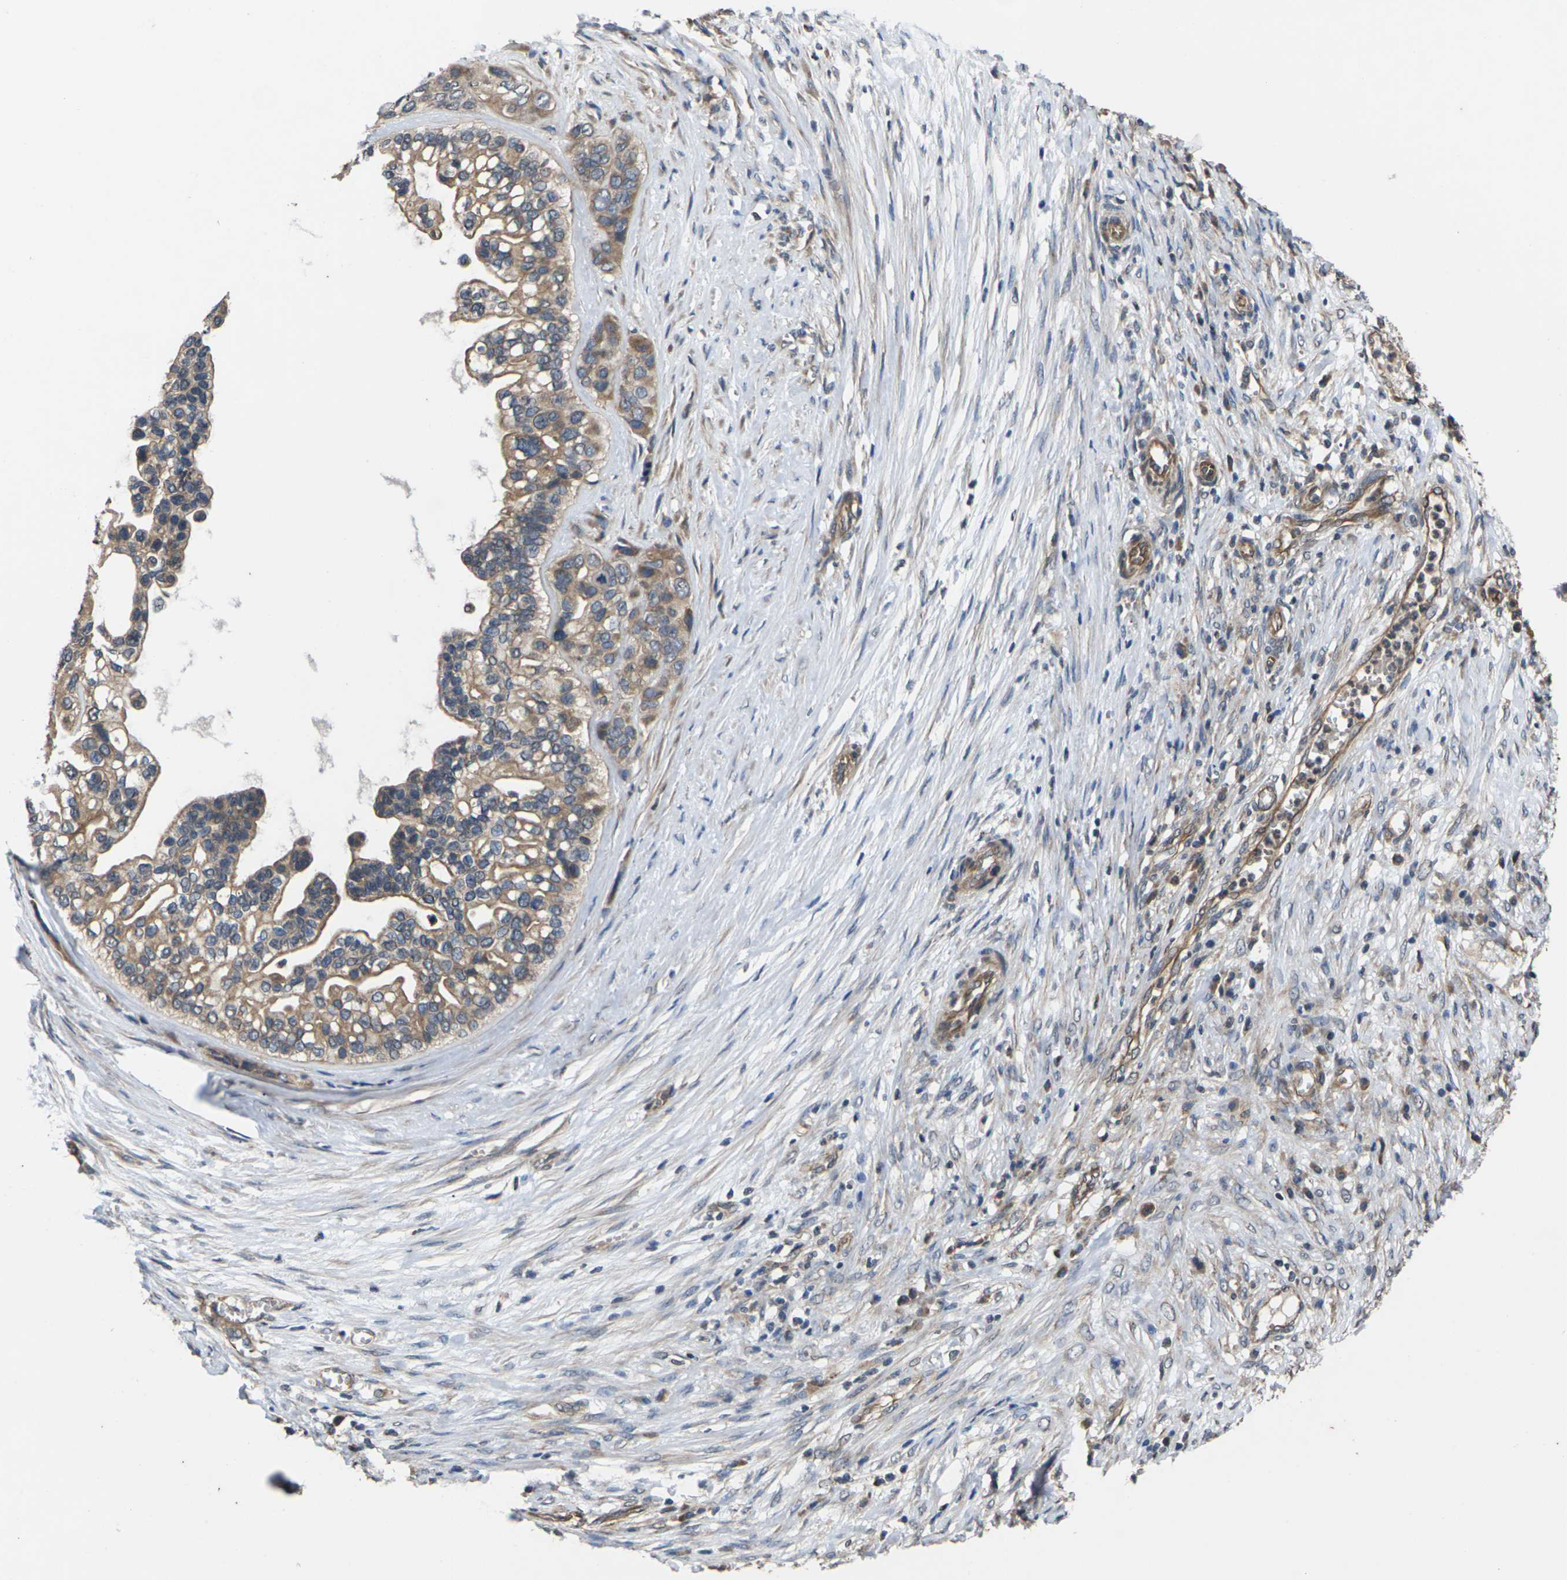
{"staining": {"intensity": "moderate", "quantity": ">75%", "location": "cytoplasmic/membranous"}, "tissue": "ovarian cancer", "cell_type": "Tumor cells", "image_type": "cancer", "snomed": [{"axis": "morphology", "description": "Cystadenocarcinoma, mucinous, NOS"}, {"axis": "topography", "description": "Ovary"}], "caption": "Human ovarian cancer stained with a protein marker reveals moderate staining in tumor cells.", "gene": "DKK2", "patient": {"sex": "female", "age": 80}}